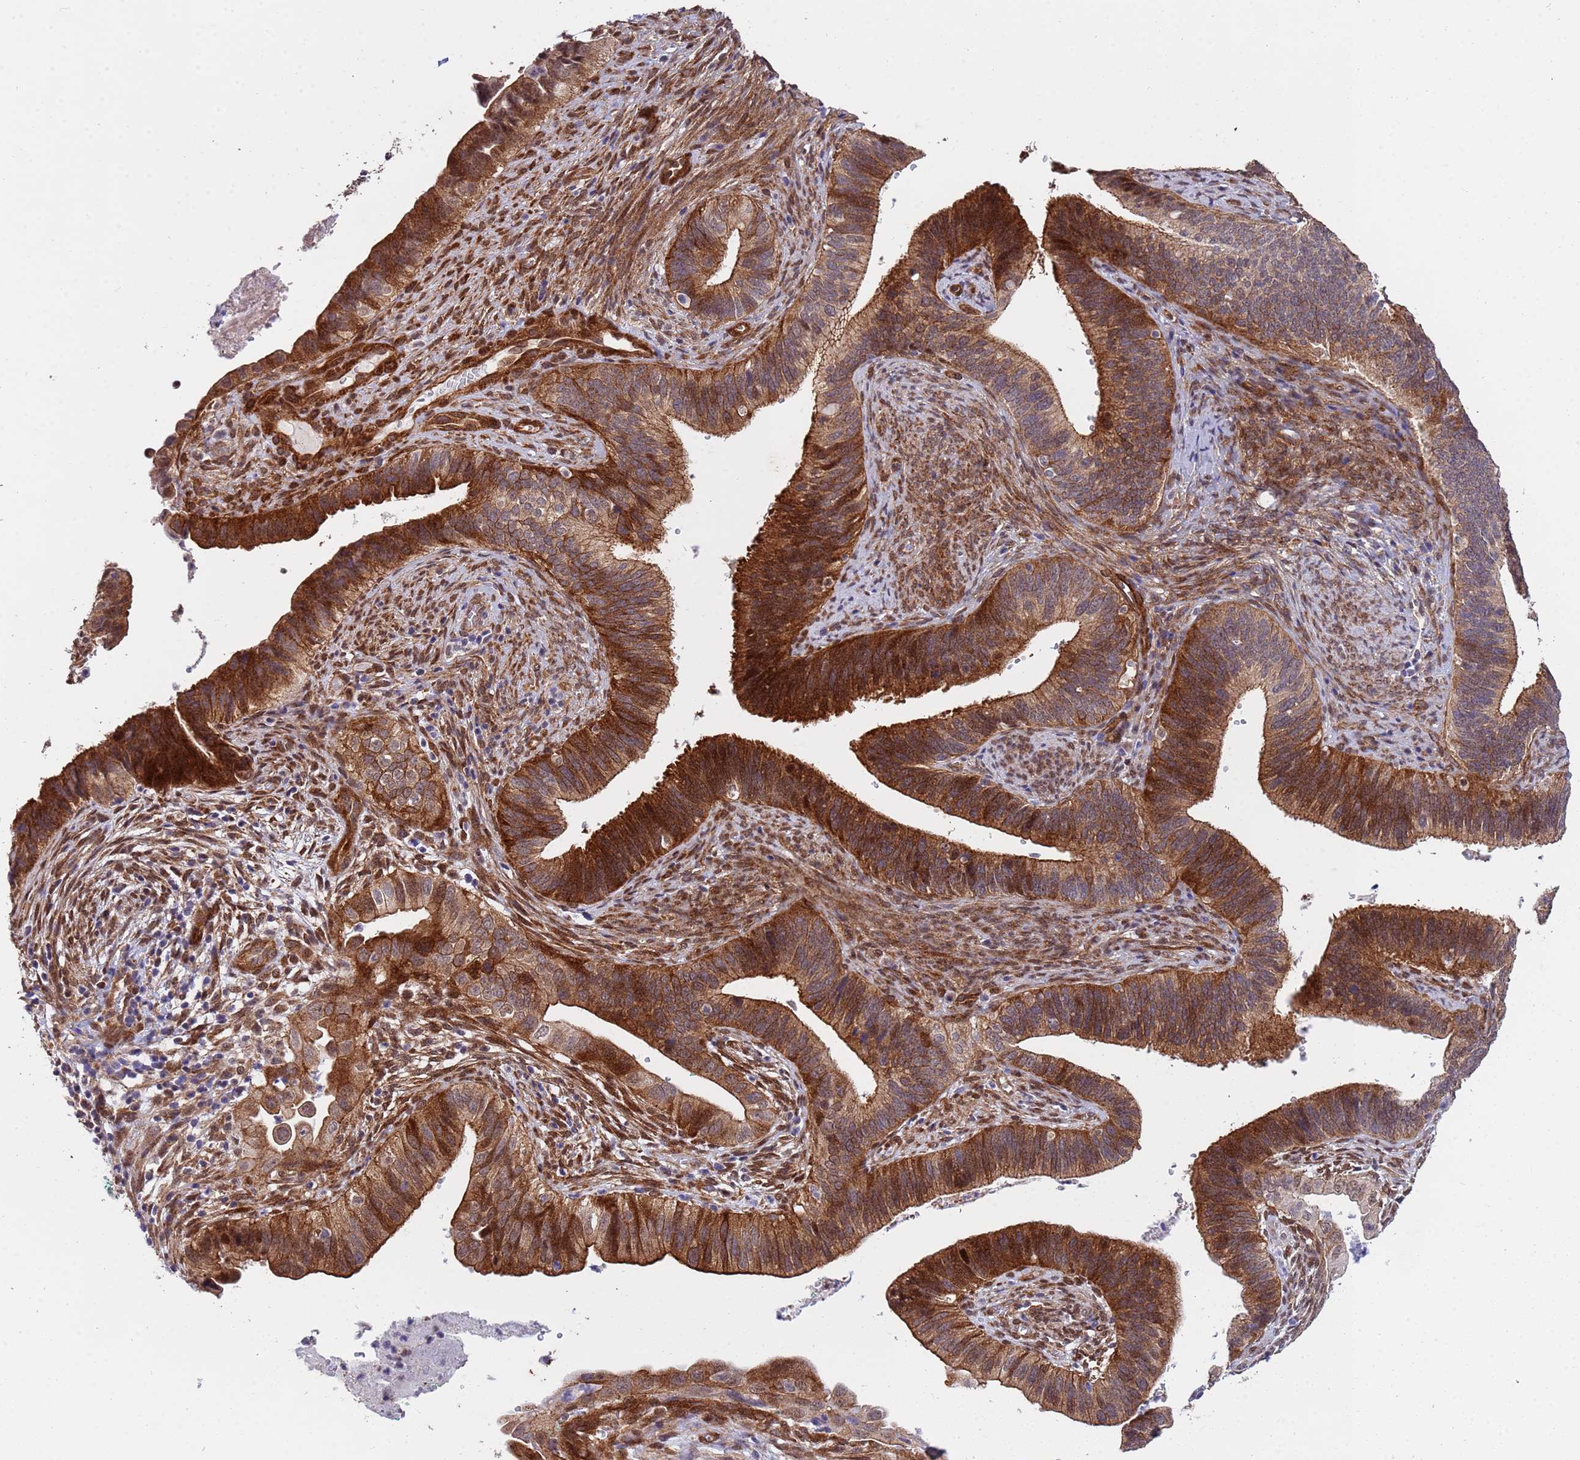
{"staining": {"intensity": "strong", "quantity": ">75%", "location": "cytoplasmic/membranous,nuclear"}, "tissue": "cervical cancer", "cell_type": "Tumor cells", "image_type": "cancer", "snomed": [{"axis": "morphology", "description": "Adenocarcinoma, NOS"}, {"axis": "topography", "description": "Cervix"}], "caption": "The histopathology image exhibits immunohistochemical staining of cervical cancer. There is strong cytoplasmic/membranous and nuclear expression is identified in approximately >75% of tumor cells.", "gene": "TRIP6", "patient": {"sex": "female", "age": 42}}